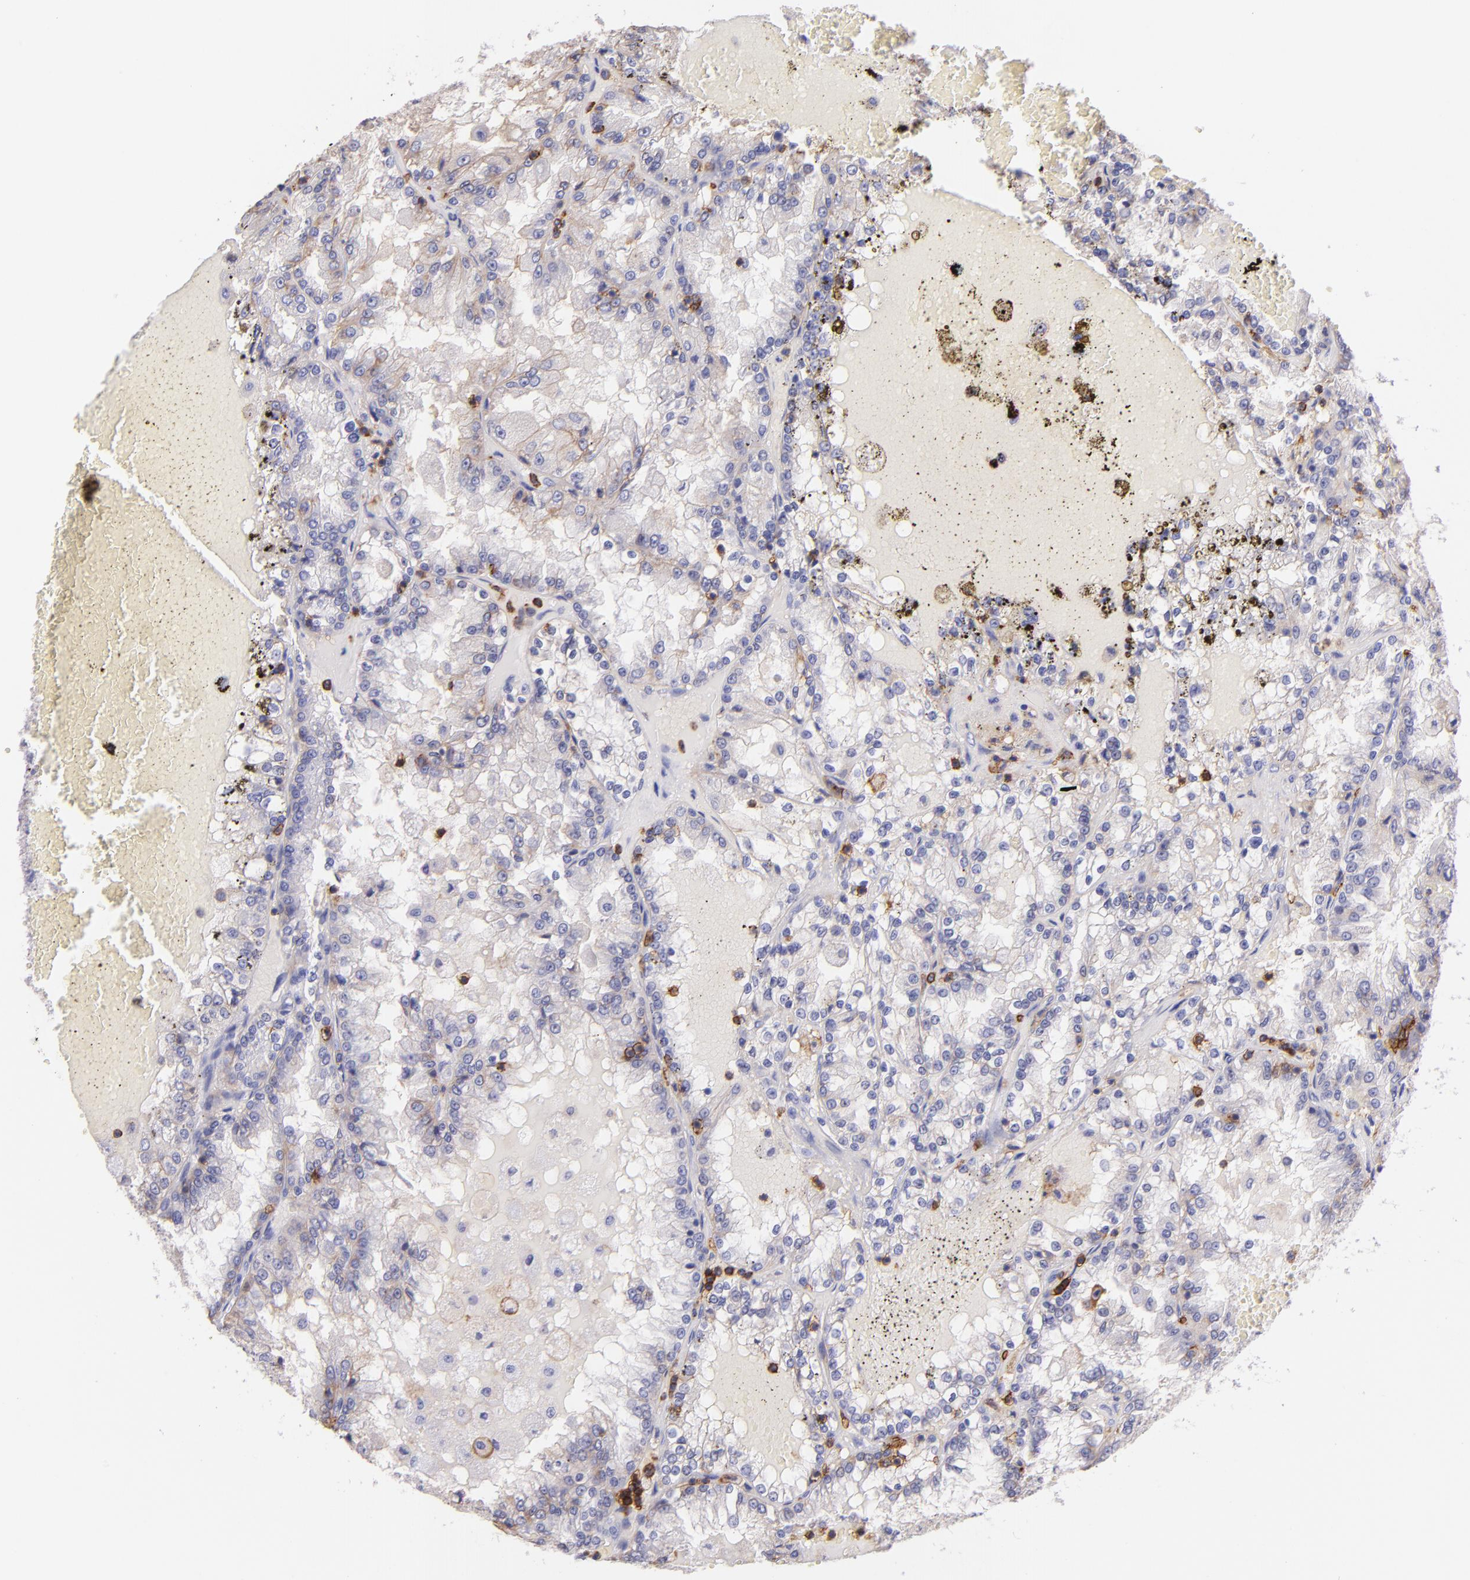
{"staining": {"intensity": "negative", "quantity": "none", "location": "none"}, "tissue": "renal cancer", "cell_type": "Tumor cells", "image_type": "cancer", "snomed": [{"axis": "morphology", "description": "Adenocarcinoma, NOS"}, {"axis": "topography", "description": "Kidney"}], "caption": "The micrograph demonstrates no staining of tumor cells in adenocarcinoma (renal).", "gene": "SPN", "patient": {"sex": "female", "age": 56}}